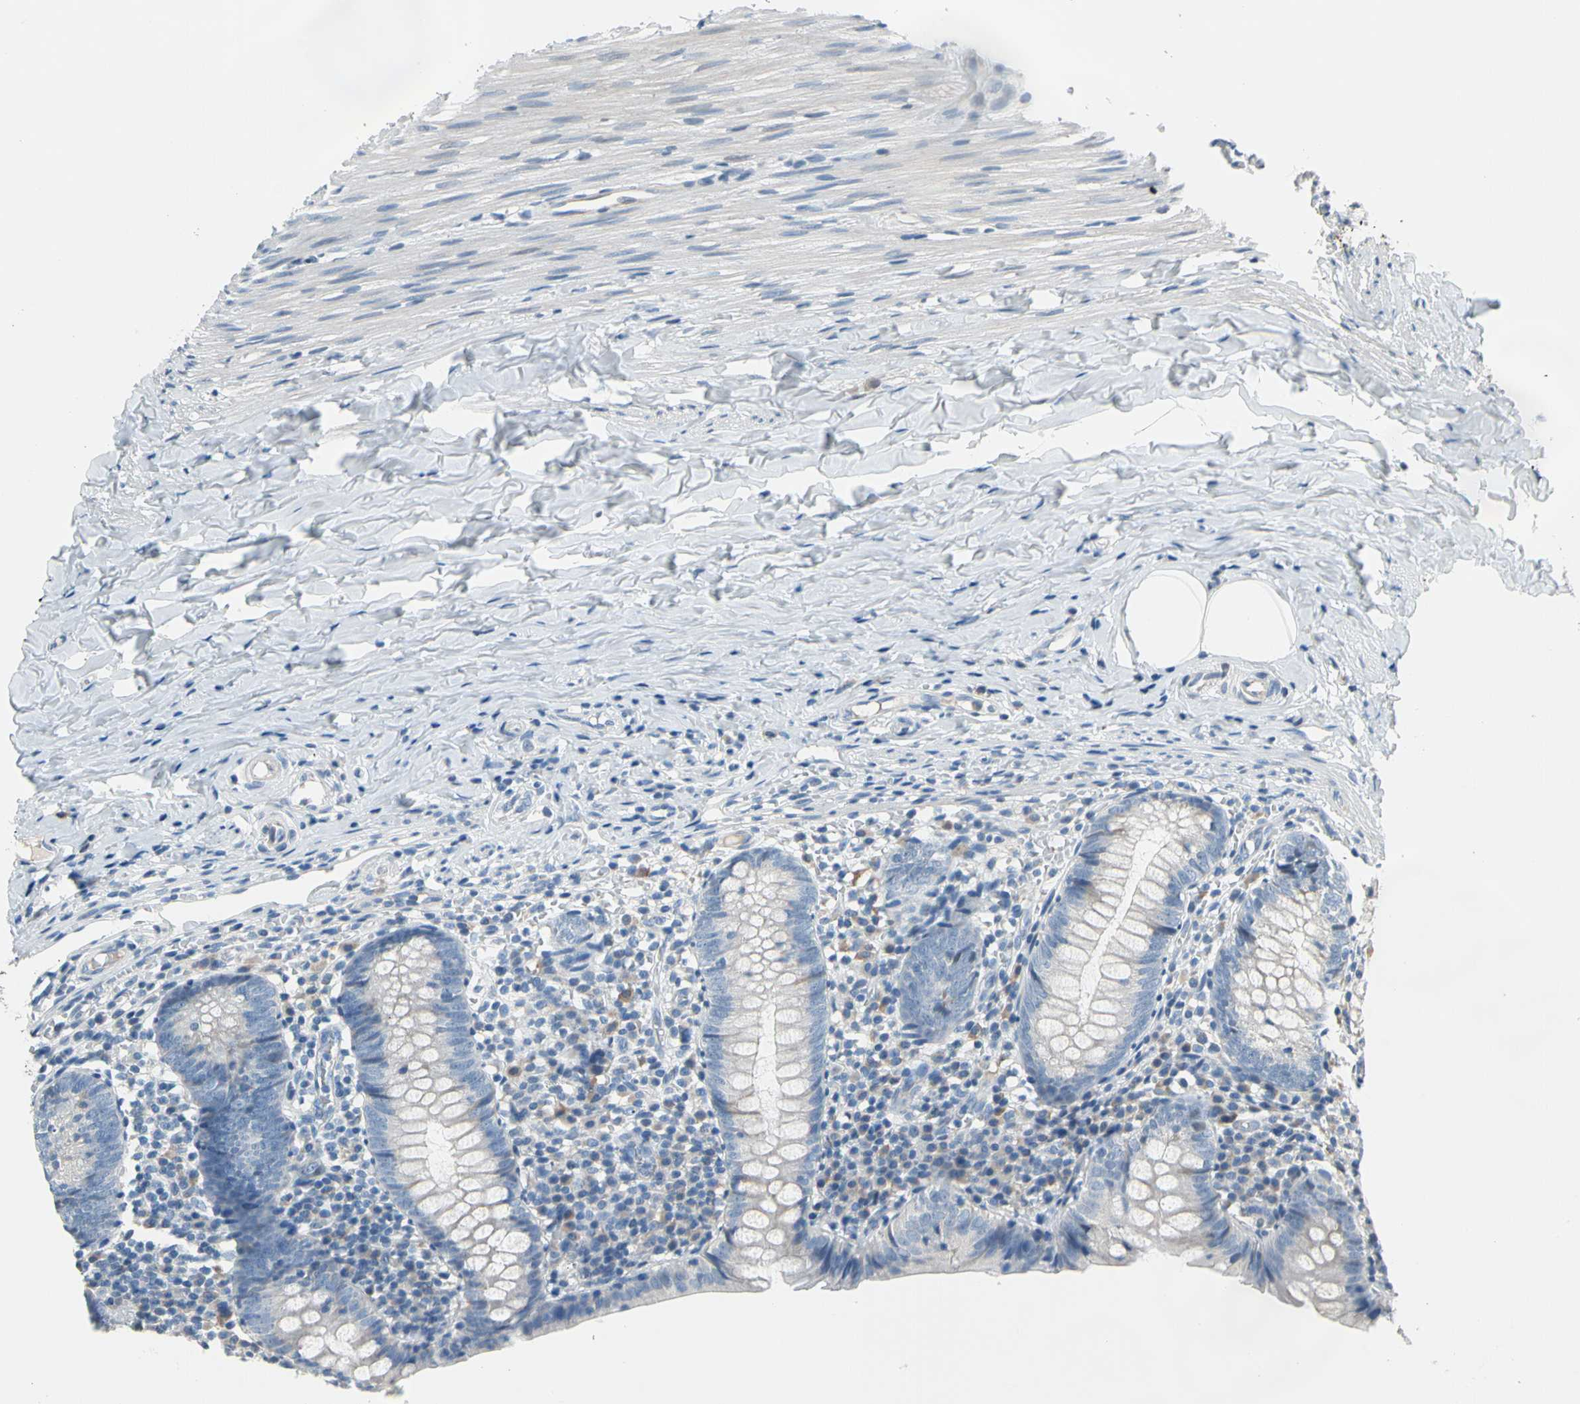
{"staining": {"intensity": "negative", "quantity": "none", "location": "none"}, "tissue": "appendix", "cell_type": "Glandular cells", "image_type": "normal", "snomed": [{"axis": "morphology", "description": "Normal tissue, NOS"}, {"axis": "topography", "description": "Appendix"}], "caption": "Protein analysis of unremarkable appendix shows no significant staining in glandular cells. The staining was performed using DAB (3,3'-diaminobenzidine) to visualize the protein expression in brown, while the nuclei were stained in blue with hematoxylin (Magnification: 20x).", "gene": "STK40", "patient": {"sex": "female", "age": 10}}